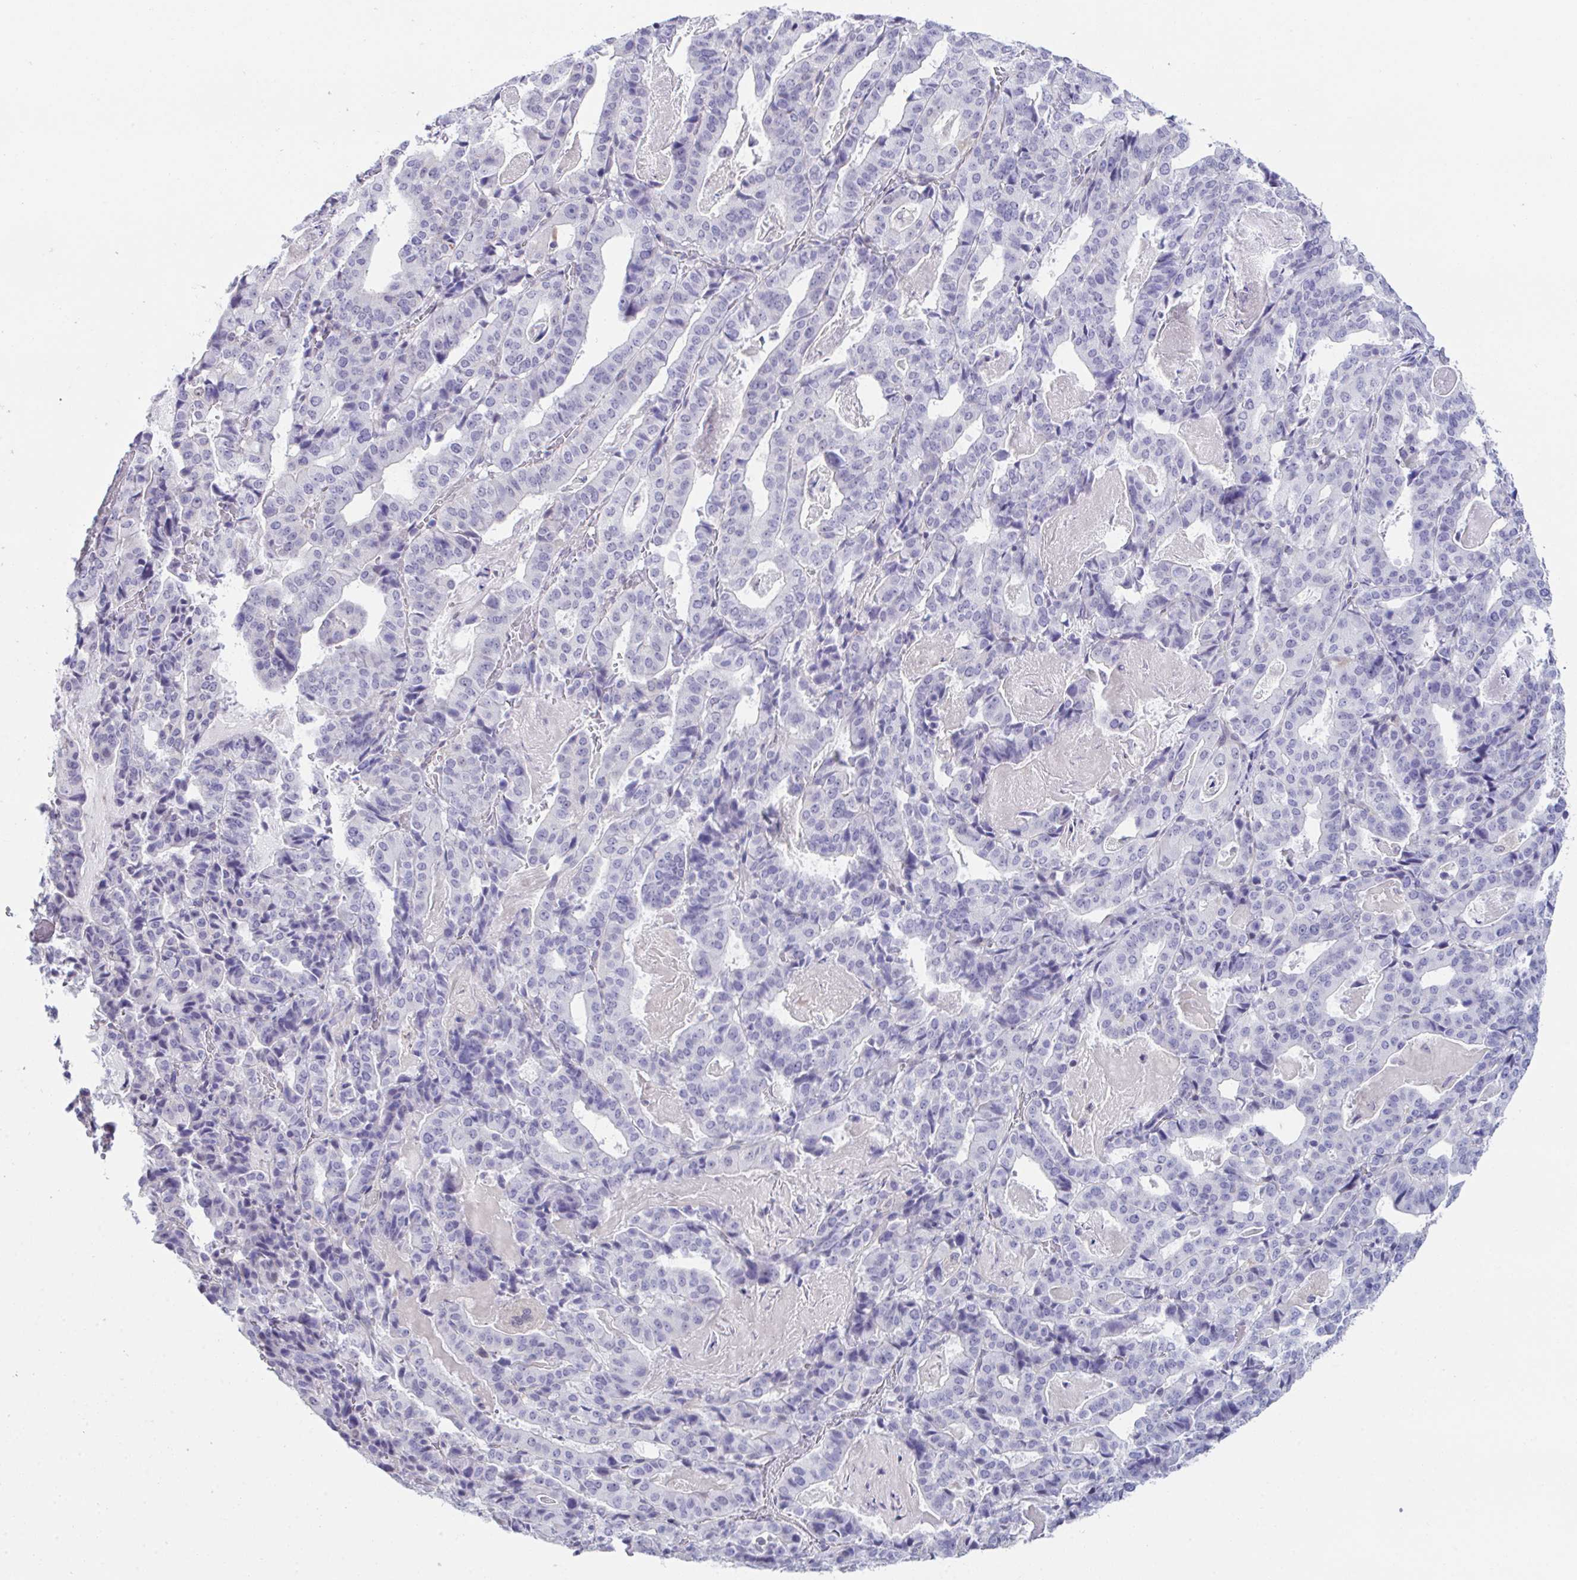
{"staining": {"intensity": "negative", "quantity": "none", "location": "none"}, "tissue": "stomach cancer", "cell_type": "Tumor cells", "image_type": "cancer", "snomed": [{"axis": "morphology", "description": "Adenocarcinoma, NOS"}, {"axis": "topography", "description": "Stomach"}], "caption": "Protein analysis of adenocarcinoma (stomach) reveals no significant expression in tumor cells. (DAB IHC, high magnification).", "gene": "ATP6V0D2", "patient": {"sex": "male", "age": 48}}